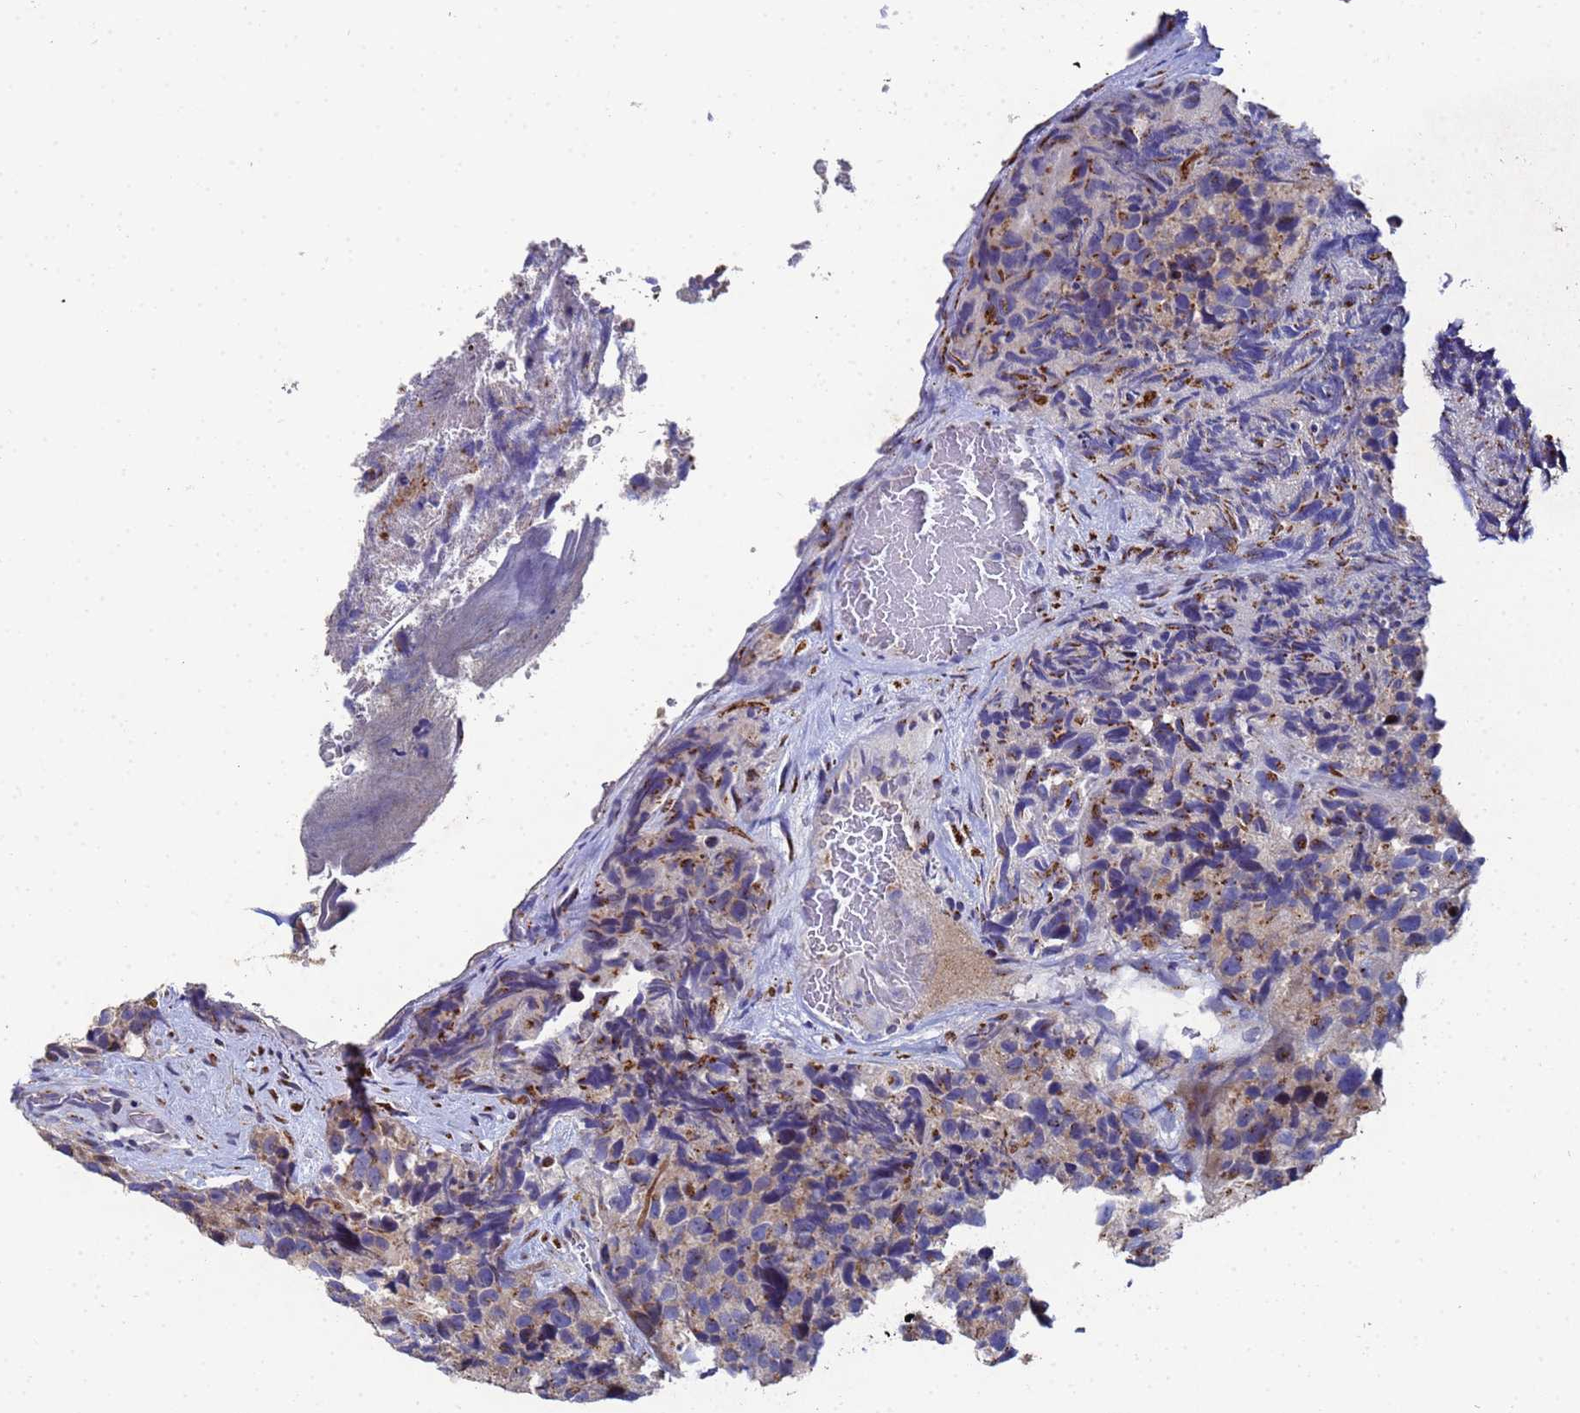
{"staining": {"intensity": "moderate", "quantity": "25%-75%", "location": "cytoplasmic/membranous"}, "tissue": "glioma", "cell_type": "Tumor cells", "image_type": "cancer", "snomed": [{"axis": "morphology", "description": "Glioma, malignant, High grade"}, {"axis": "topography", "description": "Brain"}], "caption": "Glioma stained with immunohistochemistry (IHC) exhibits moderate cytoplasmic/membranous positivity in about 25%-75% of tumor cells. Using DAB (brown) and hematoxylin (blue) stains, captured at high magnification using brightfield microscopy.", "gene": "NSUN6", "patient": {"sex": "male", "age": 69}}